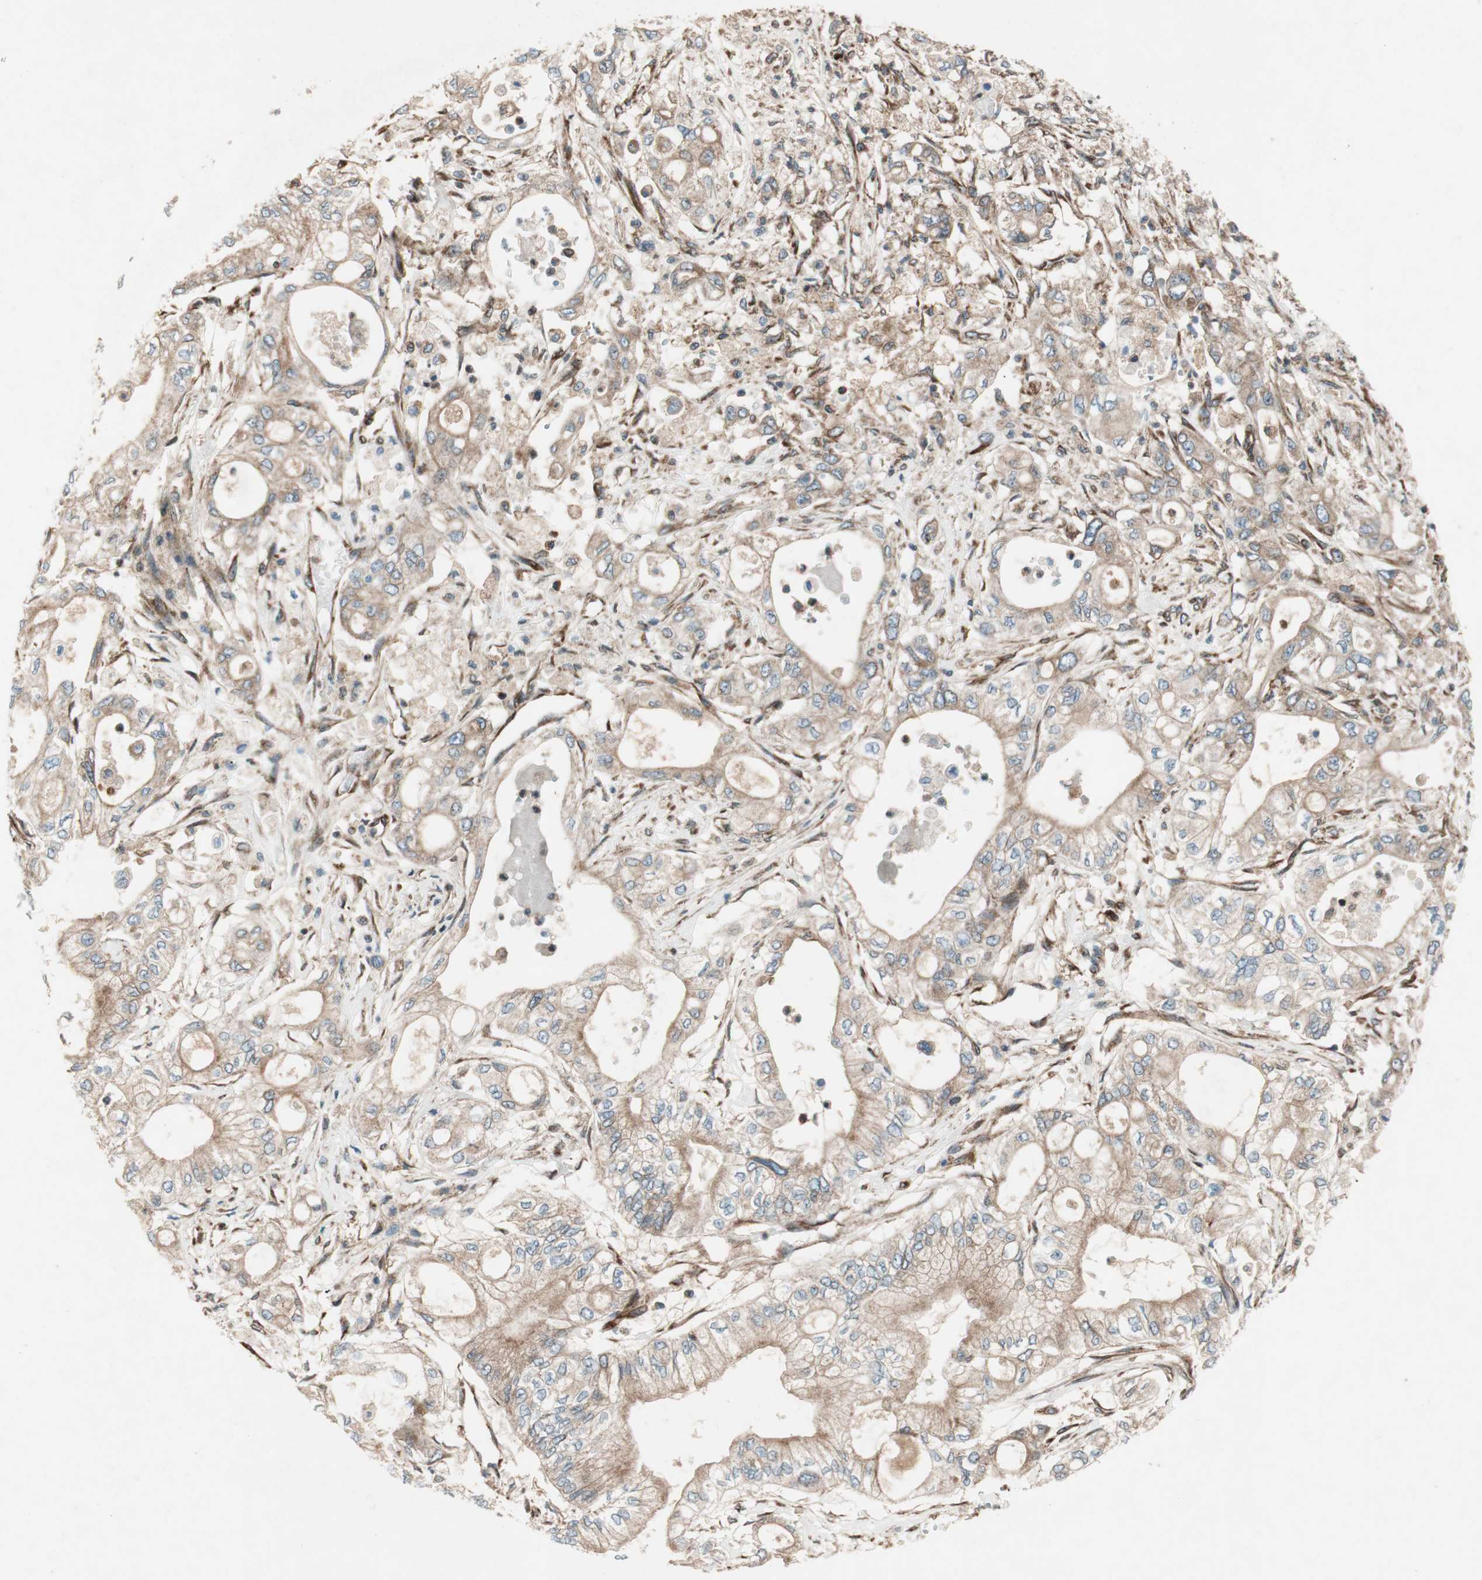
{"staining": {"intensity": "moderate", "quantity": ">75%", "location": "cytoplasmic/membranous"}, "tissue": "pancreatic cancer", "cell_type": "Tumor cells", "image_type": "cancer", "snomed": [{"axis": "morphology", "description": "Adenocarcinoma, NOS"}, {"axis": "topography", "description": "Pancreas"}], "caption": "Protein positivity by IHC reveals moderate cytoplasmic/membranous staining in about >75% of tumor cells in pancreatic adenocarcinoma. The protein of interest is shown in brown color, while the nuclei are stained blue.", "gene": "RAB5A", "patient": {"sex": "male", "age": 79}}